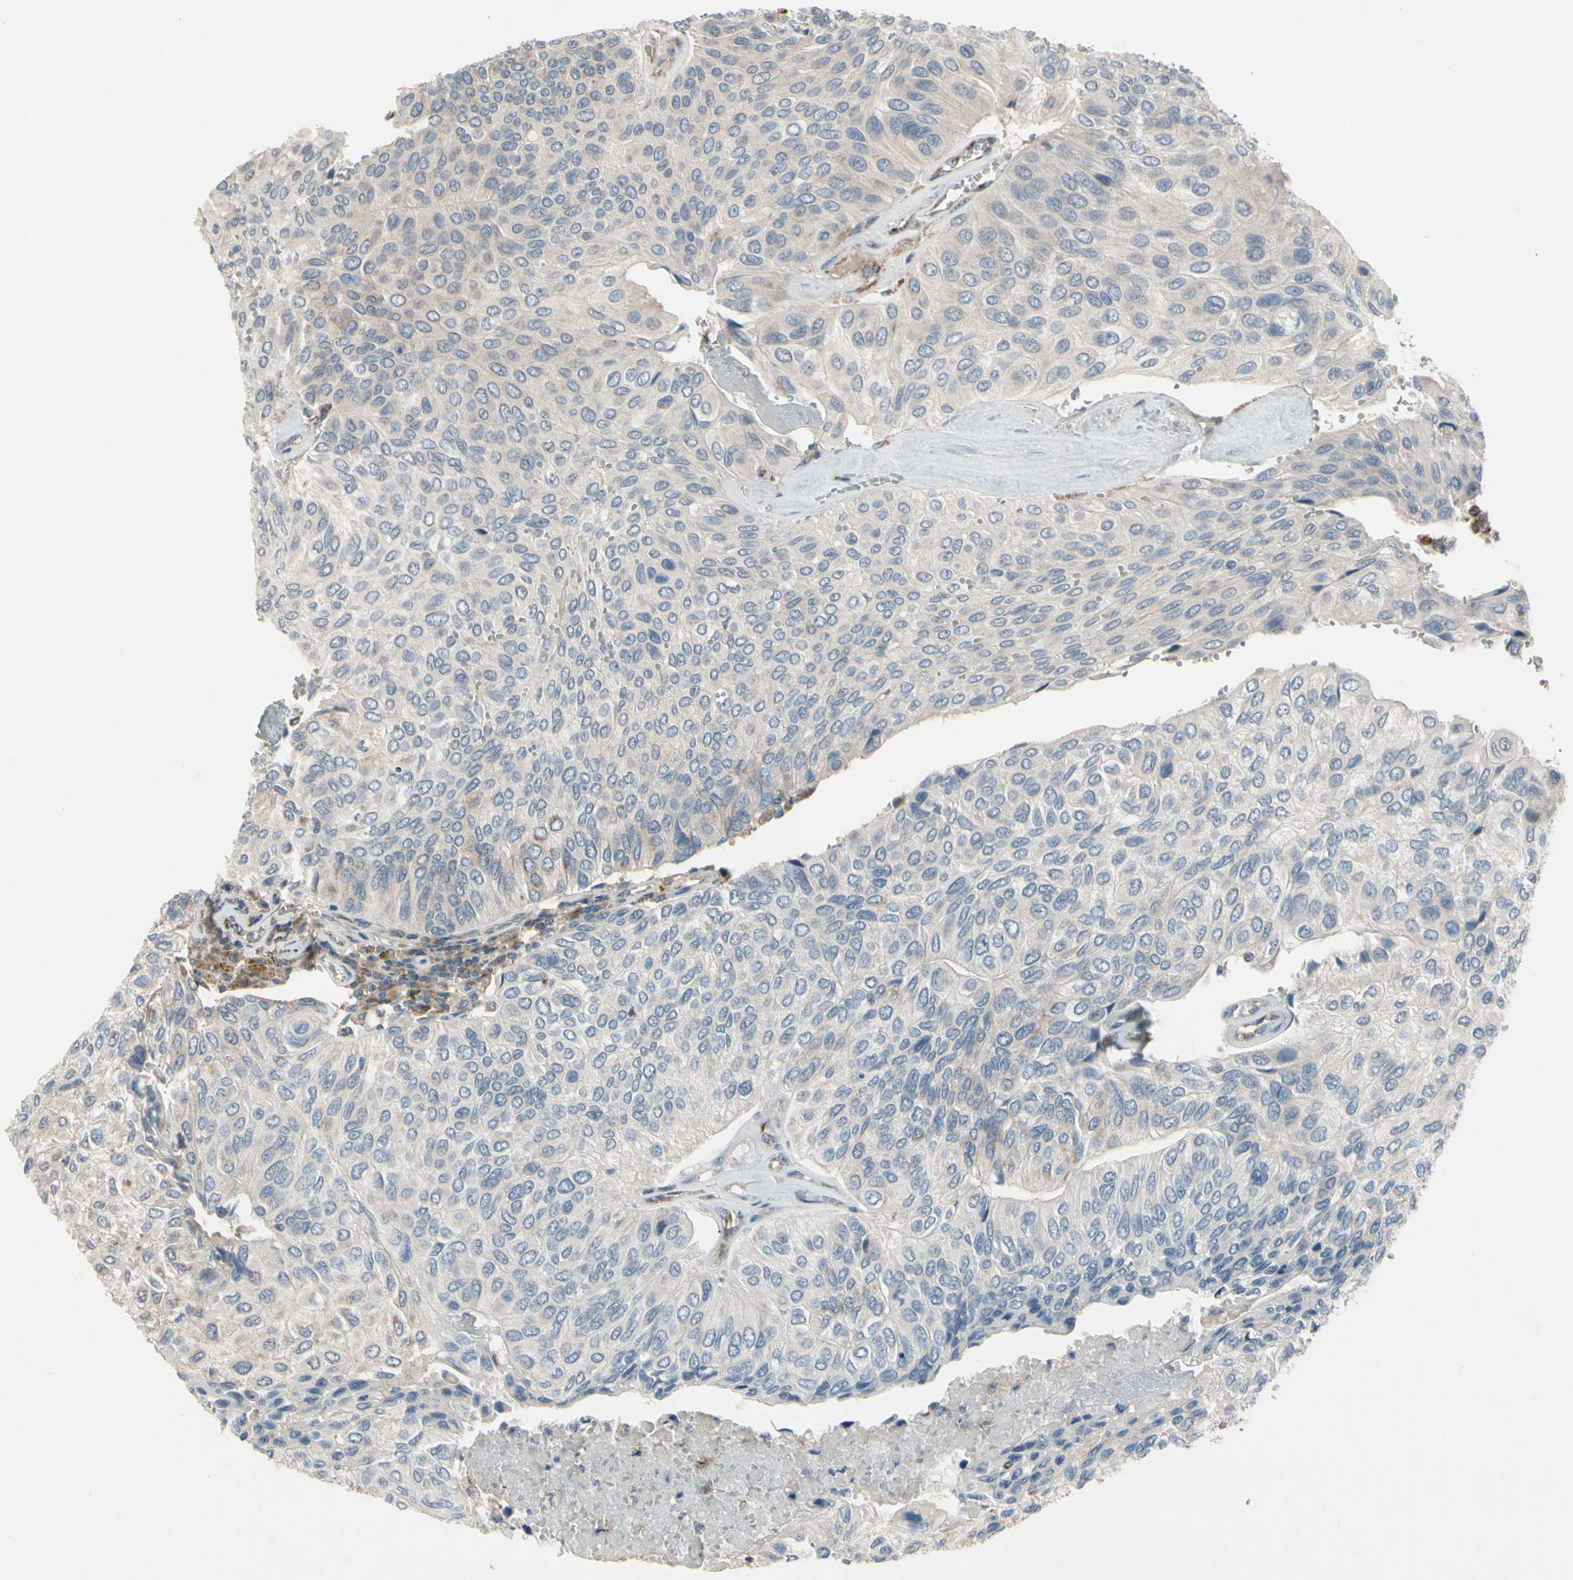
{"staining": {"intensity": "weak", "quantity": ">75%", "location": "cytoplasmic/membranous"}, "tissue": "urothelial cancer", "cell_type": "Tumor cells", "image_type": "cancer", "snomed": [{"axis": "morphology", "description": "Urothelial carcinoma, High grade"}, {"axis": "topography", "description": "Urinary bladder"}], "caption": "Immunohistochemical staining of human urothelial cancer displays low levels of weak cytoplasmic/membranous protein expression in about >75% of tumor cells. Using DAB (brown) and hematoxylin (blue) stains, captured at high magnification using brightfield microscopy.", "gene": "CPT1A", "patient": {"sex": "male", "age": 66}}